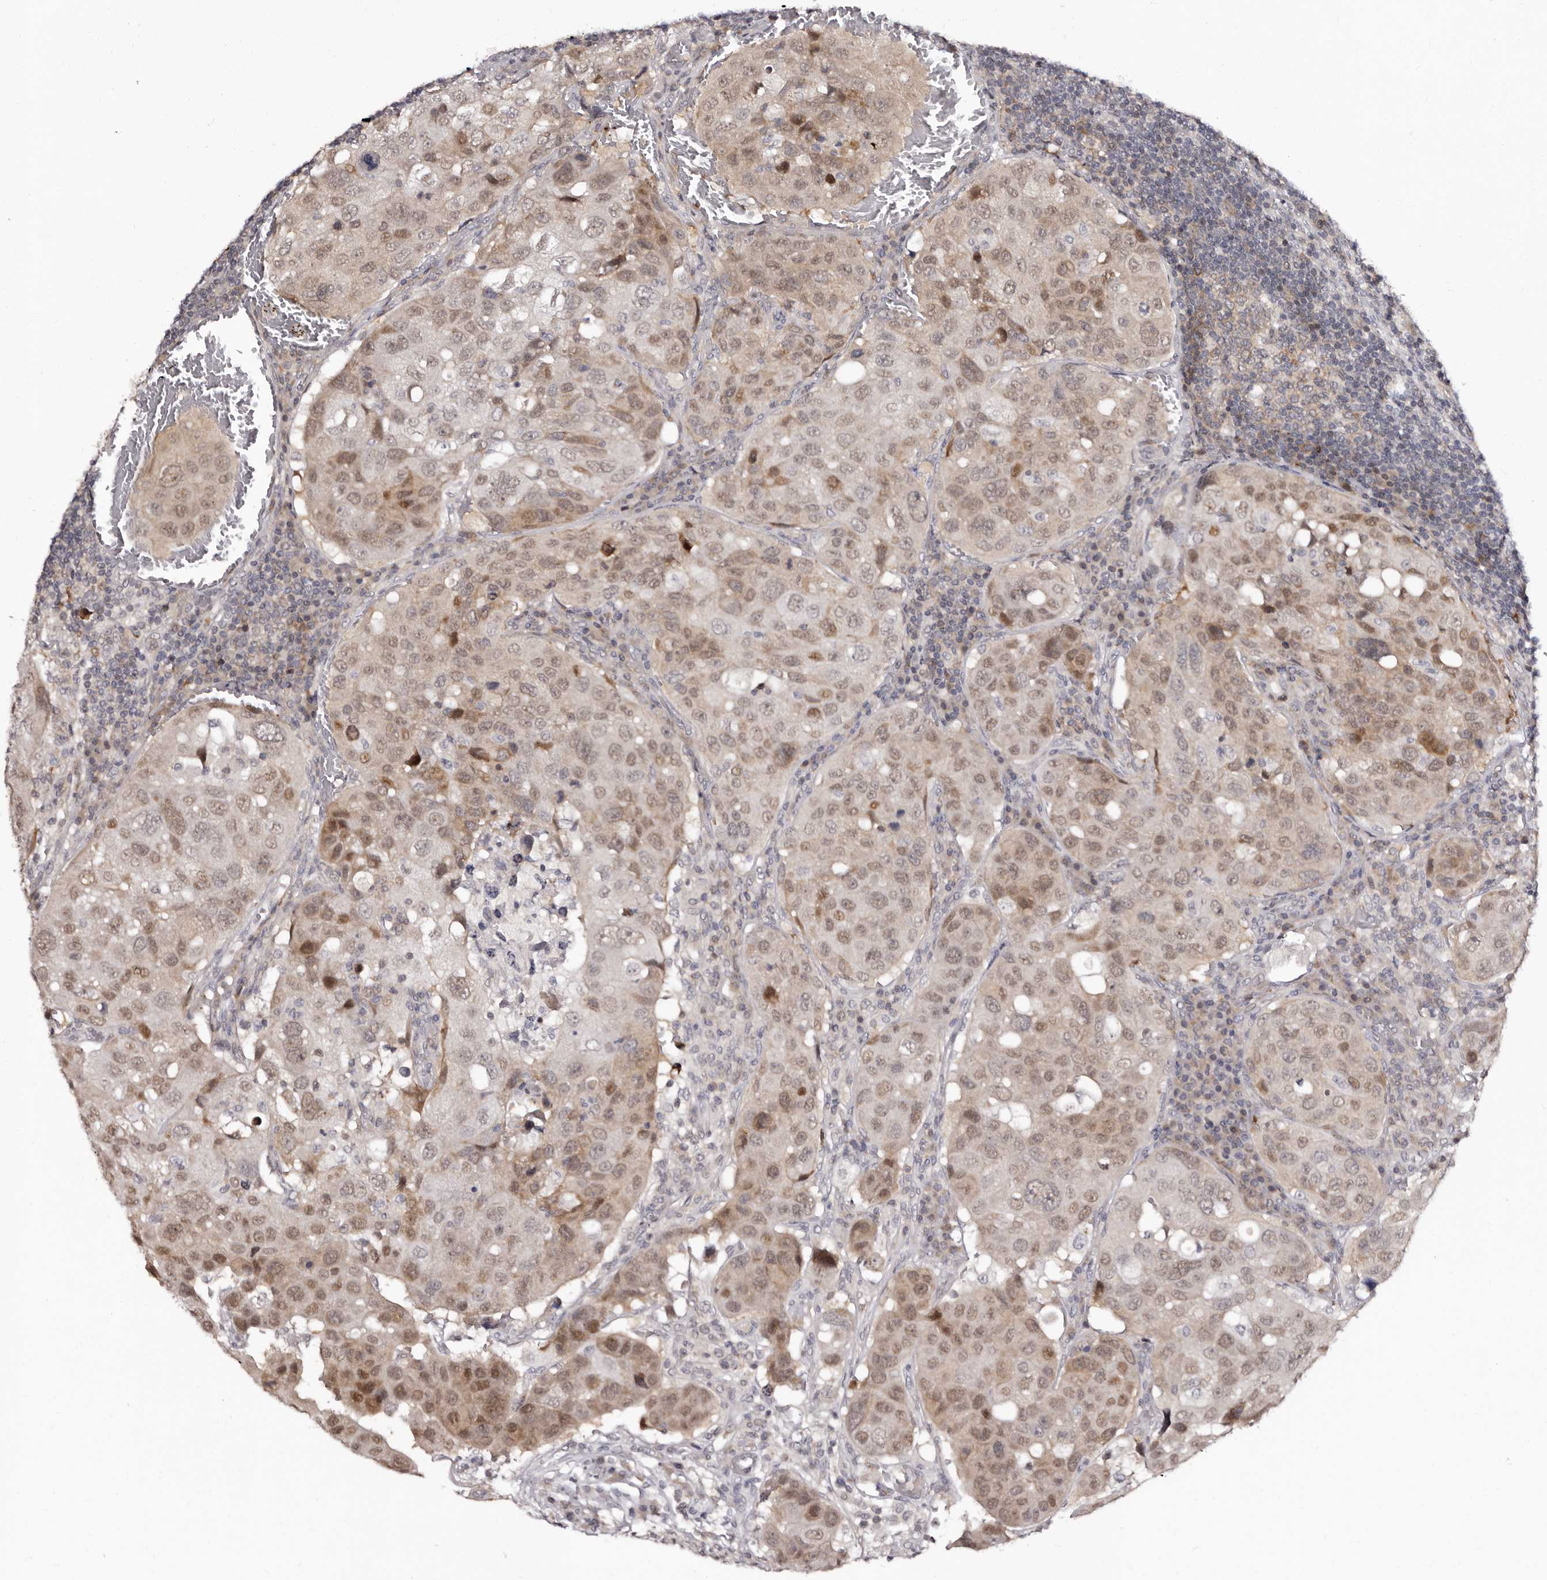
{"staining": {"intensity": "weak", "quantity": ">75%", "location": "cytoplasmic/membranous,nuclear"}, "tissue": "urothelial cancer", "cell_type": "Tumor cells", "image_type": "cancer", "snomed": [{"axis": "morphology", "description": "Urothelial carcinoma, High grade"}, {"axis": "topography", "description": "Lymph node"}, {"axis": "topography", "description": "Urinary bladder"}], "caption": "Immunohistochemistry (IHC) photomicrograph of human urothelial cancer stained for a protein (brown), which displays low levels of weak cytoplasmic/membranous and nuclear staining in about >75% of tumor cells.", "gene": "PHF20L1", "patient": {"sex": "male", "age": 51}}